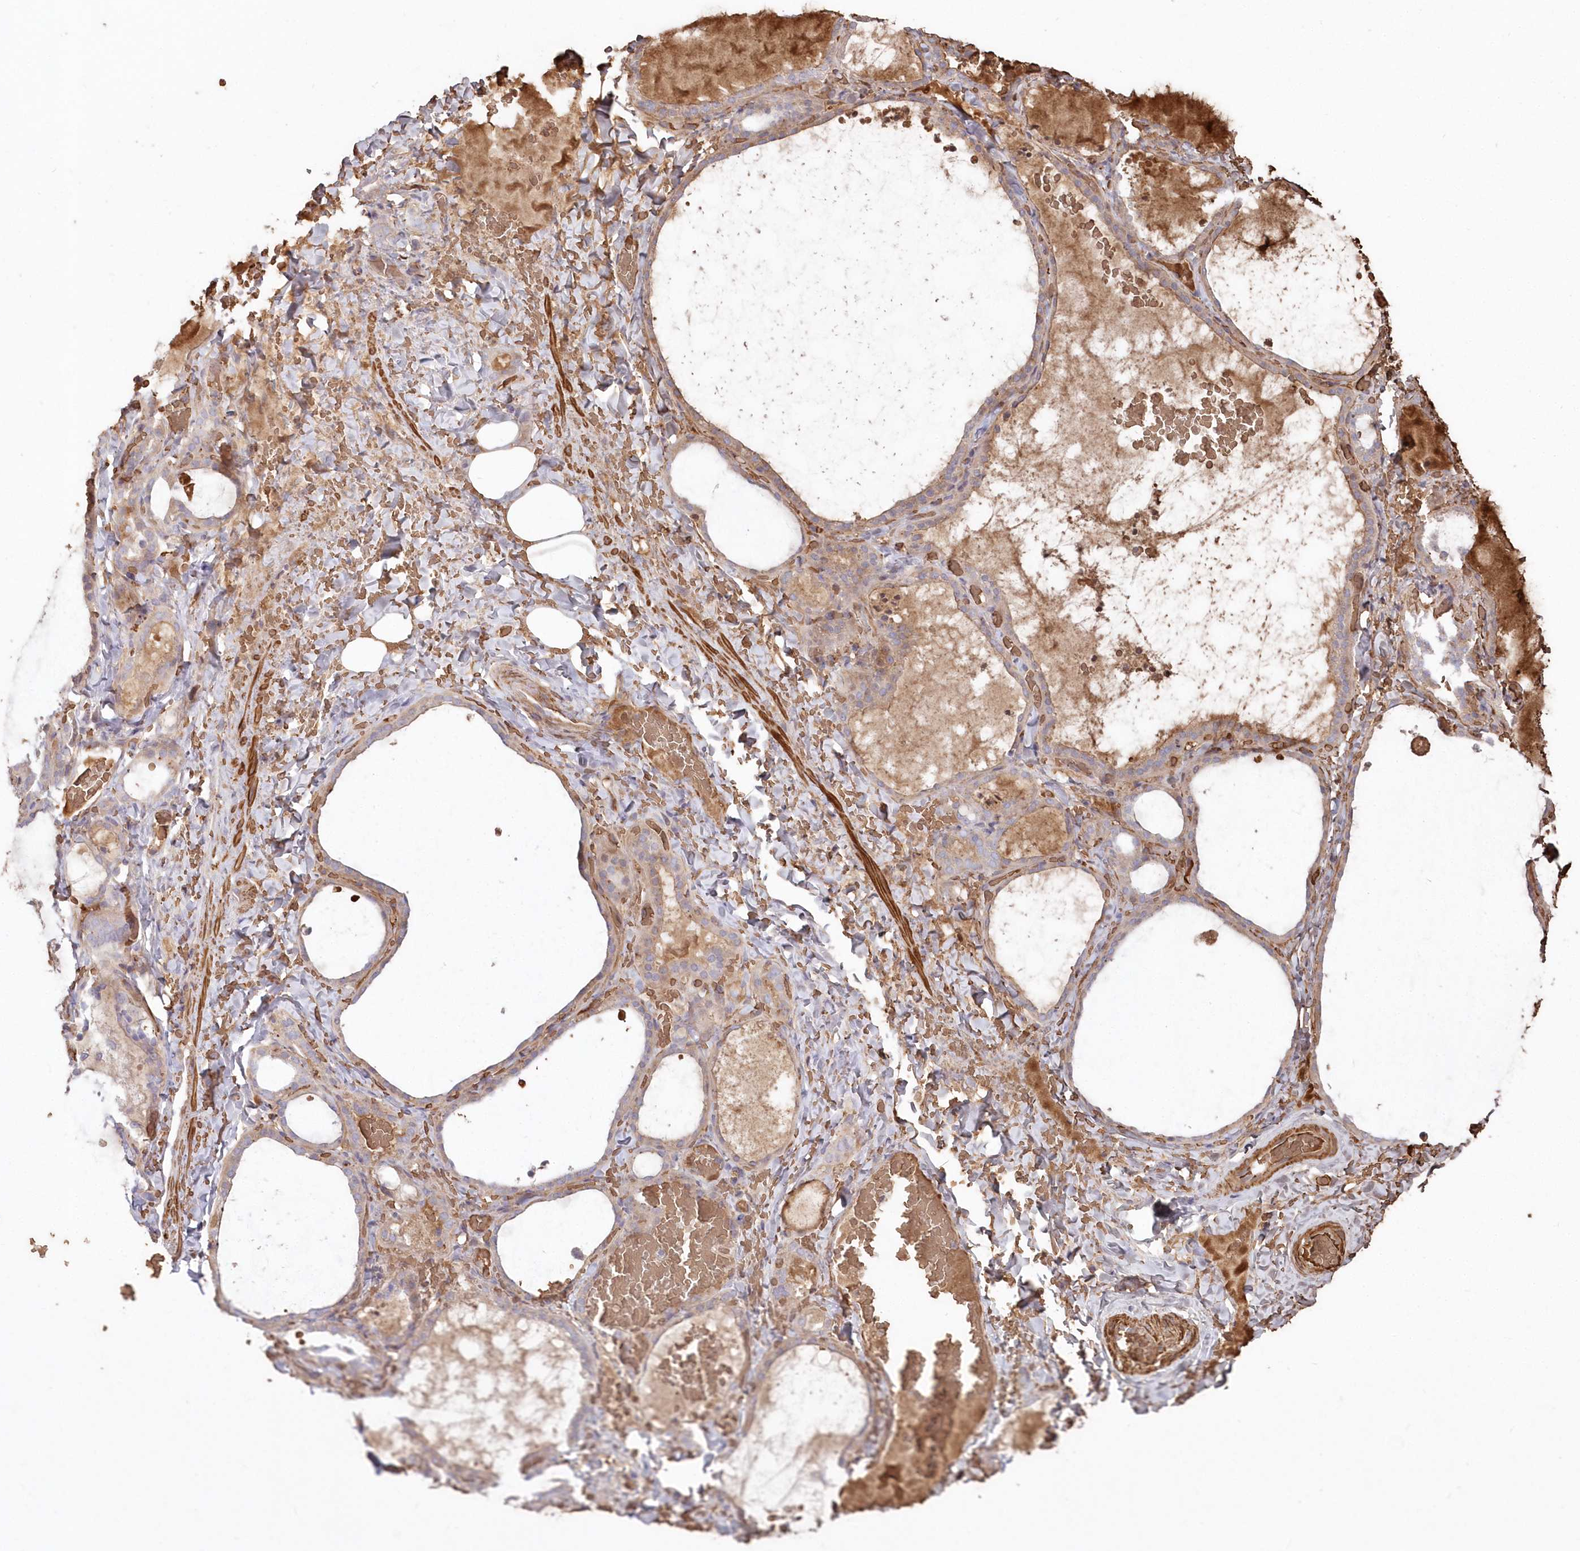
{"staining": {"intensity": "weak", "quantity": "25%-75%", "location": "cytoplasmic/membranous"}, "tissue": "thyroid gland", "cell_type": "Glandular cells", "image_type": "normal", "snomed": [{"axis": "morphology", "description": "Normal tissue, NOS"}, {"axis": "topography", "description": "Thyroid gland"}], "caption": "IHC micrograph of benign thyroid gland: human thyroid gland stained using immunohistochemistry (IHC) reveals low levels of weak protein expression localized specifically in the cytoplasmic/membranous of glandular cells, appearing as a cytoplasmic/membranous brown color.", "gene": "SERINC1", "patient": {"sex": "female", "age": 22}}